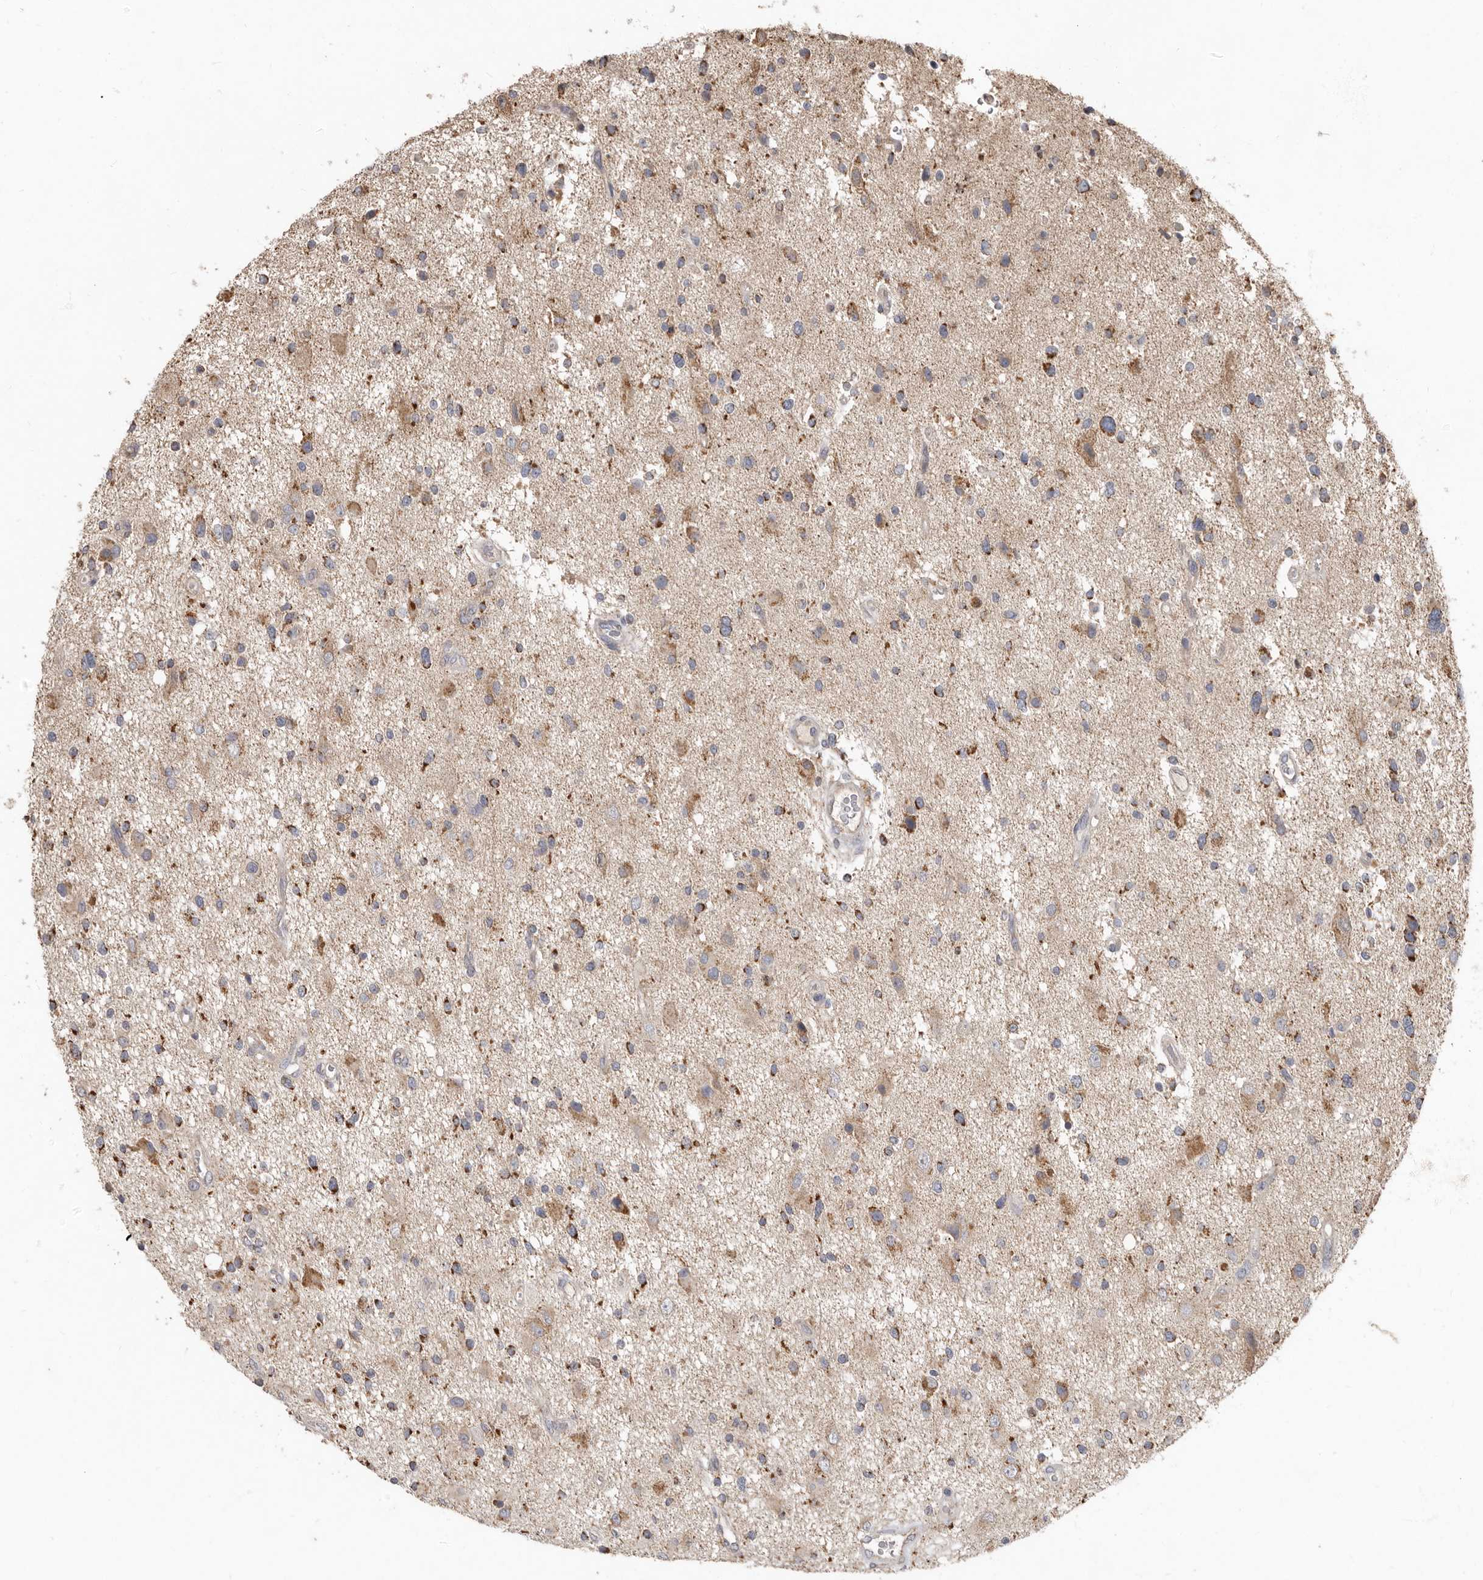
{"staining": {"intensity": "moderate", "quantity": "<25%", "location": "cytoplasmic/membranous"}, "tissue": "glioma", "cell_type": "Tumor cells", "image_type": "cancer", "snomed": [{"axis": "morphology", "description": "Glioma, malignant, High grade"}, {"axis": "topography", "description": "Brain"}], "caption": "Tumor cells show low levels of moderate cytoplasmic/membranous expression in about <25% of cells in human high-grade glioma (malignant). Nuclei are stained in blue.", "gene": "KIF26B", "patient": {"sex": "male", "age": 33}}